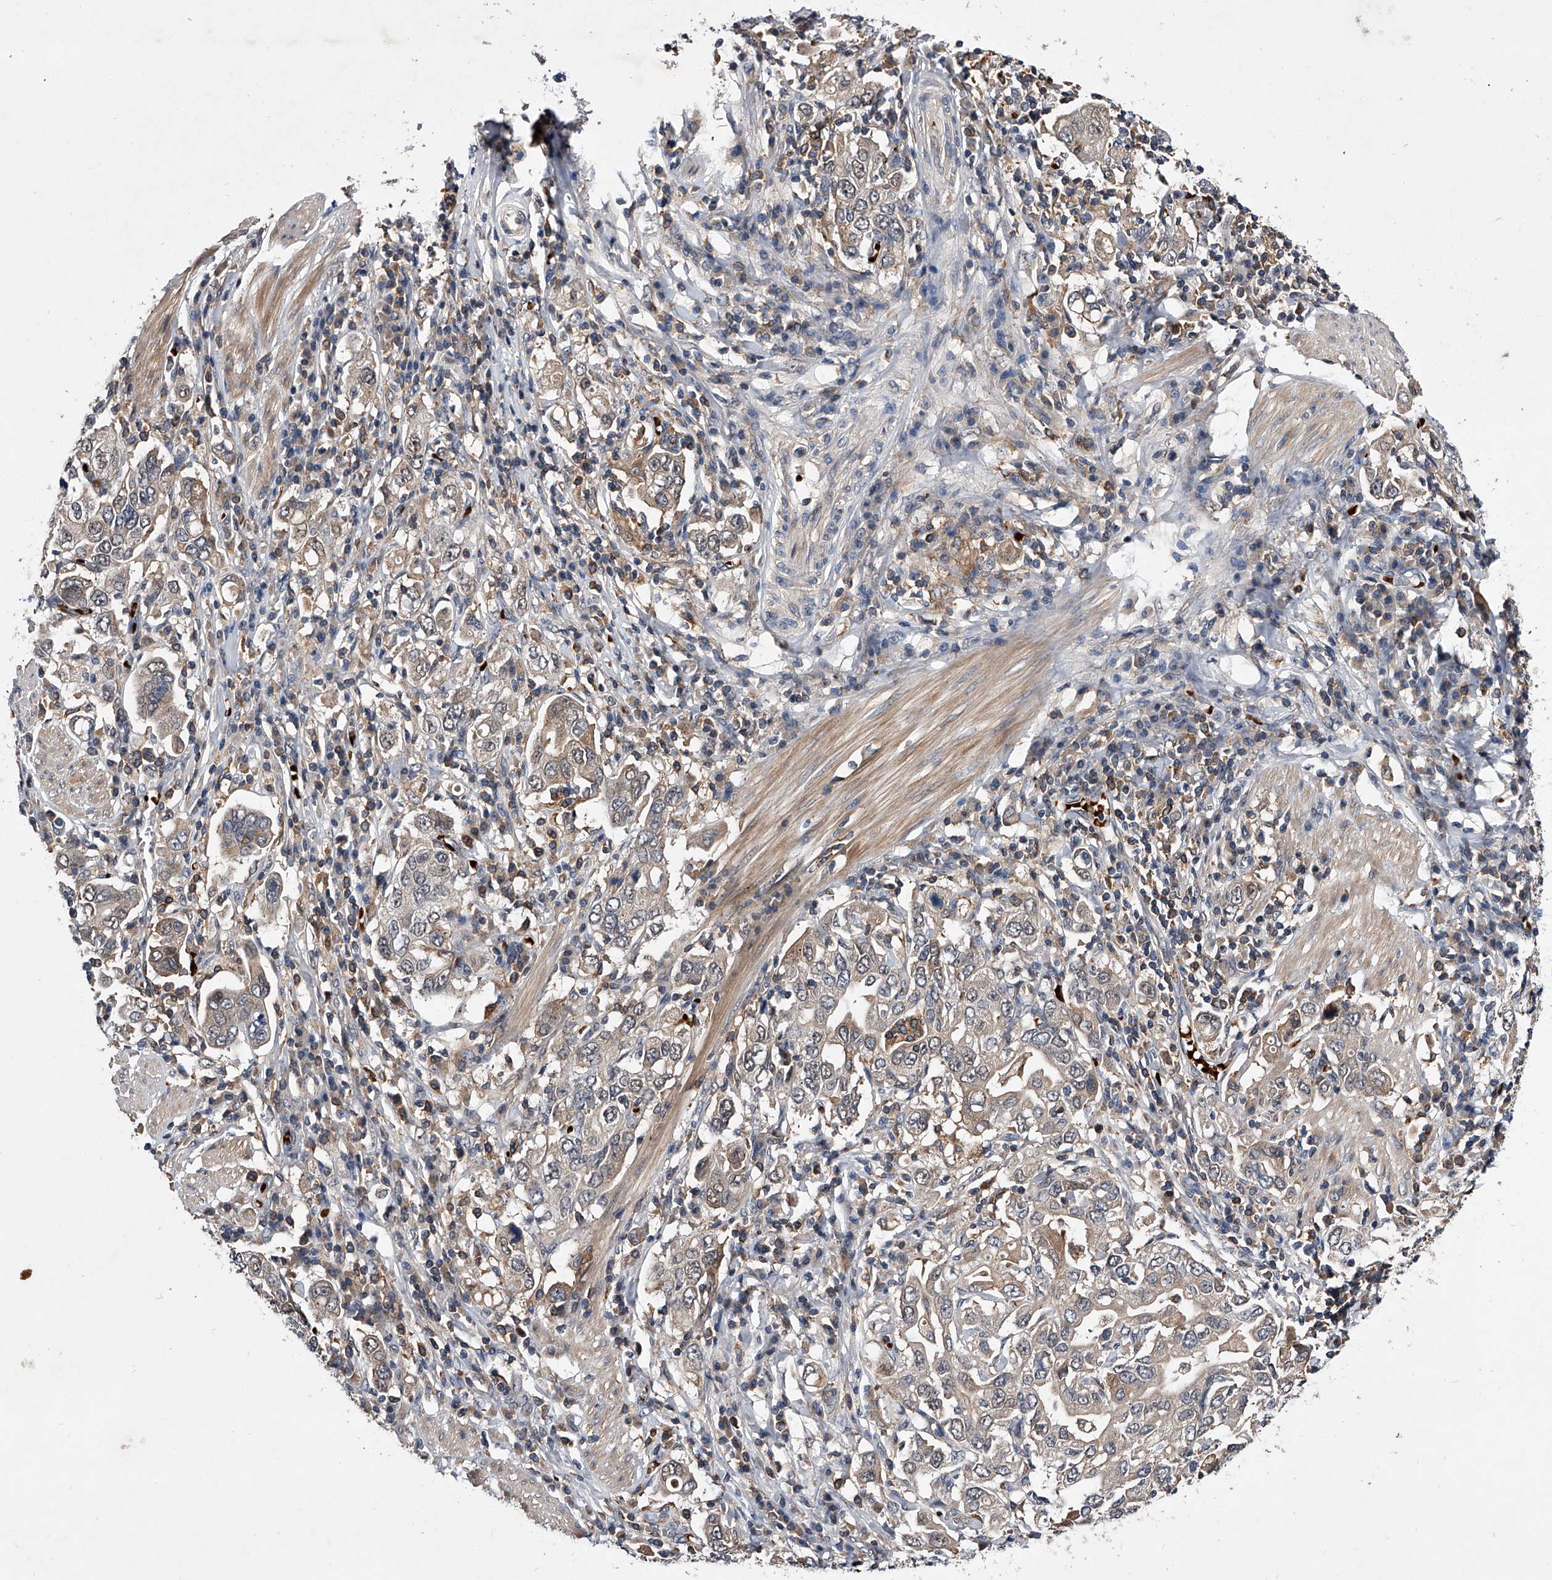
{"staining": {"intensity": "negative", "quantity": "none", "location": "none"}, "tissue": "stomach cancer", "cell_type": "Tumor cells", "image_type": "cancer", "snomed": [{"axis": "morphology", "description": "Adenocarcinoma, NOS"}, {"axis": "topography", "description": "Stomach, upper"}], "caption": "This micrograph is of stomach cancer (adenocarcinoma) stained with immunohistochemistry to label a protein in brown with the nuclei are counter-stained blue. There is no staining in tumor cells.", "gene": "ZNF30", "patient": {"sex": "male", "age": 62}}